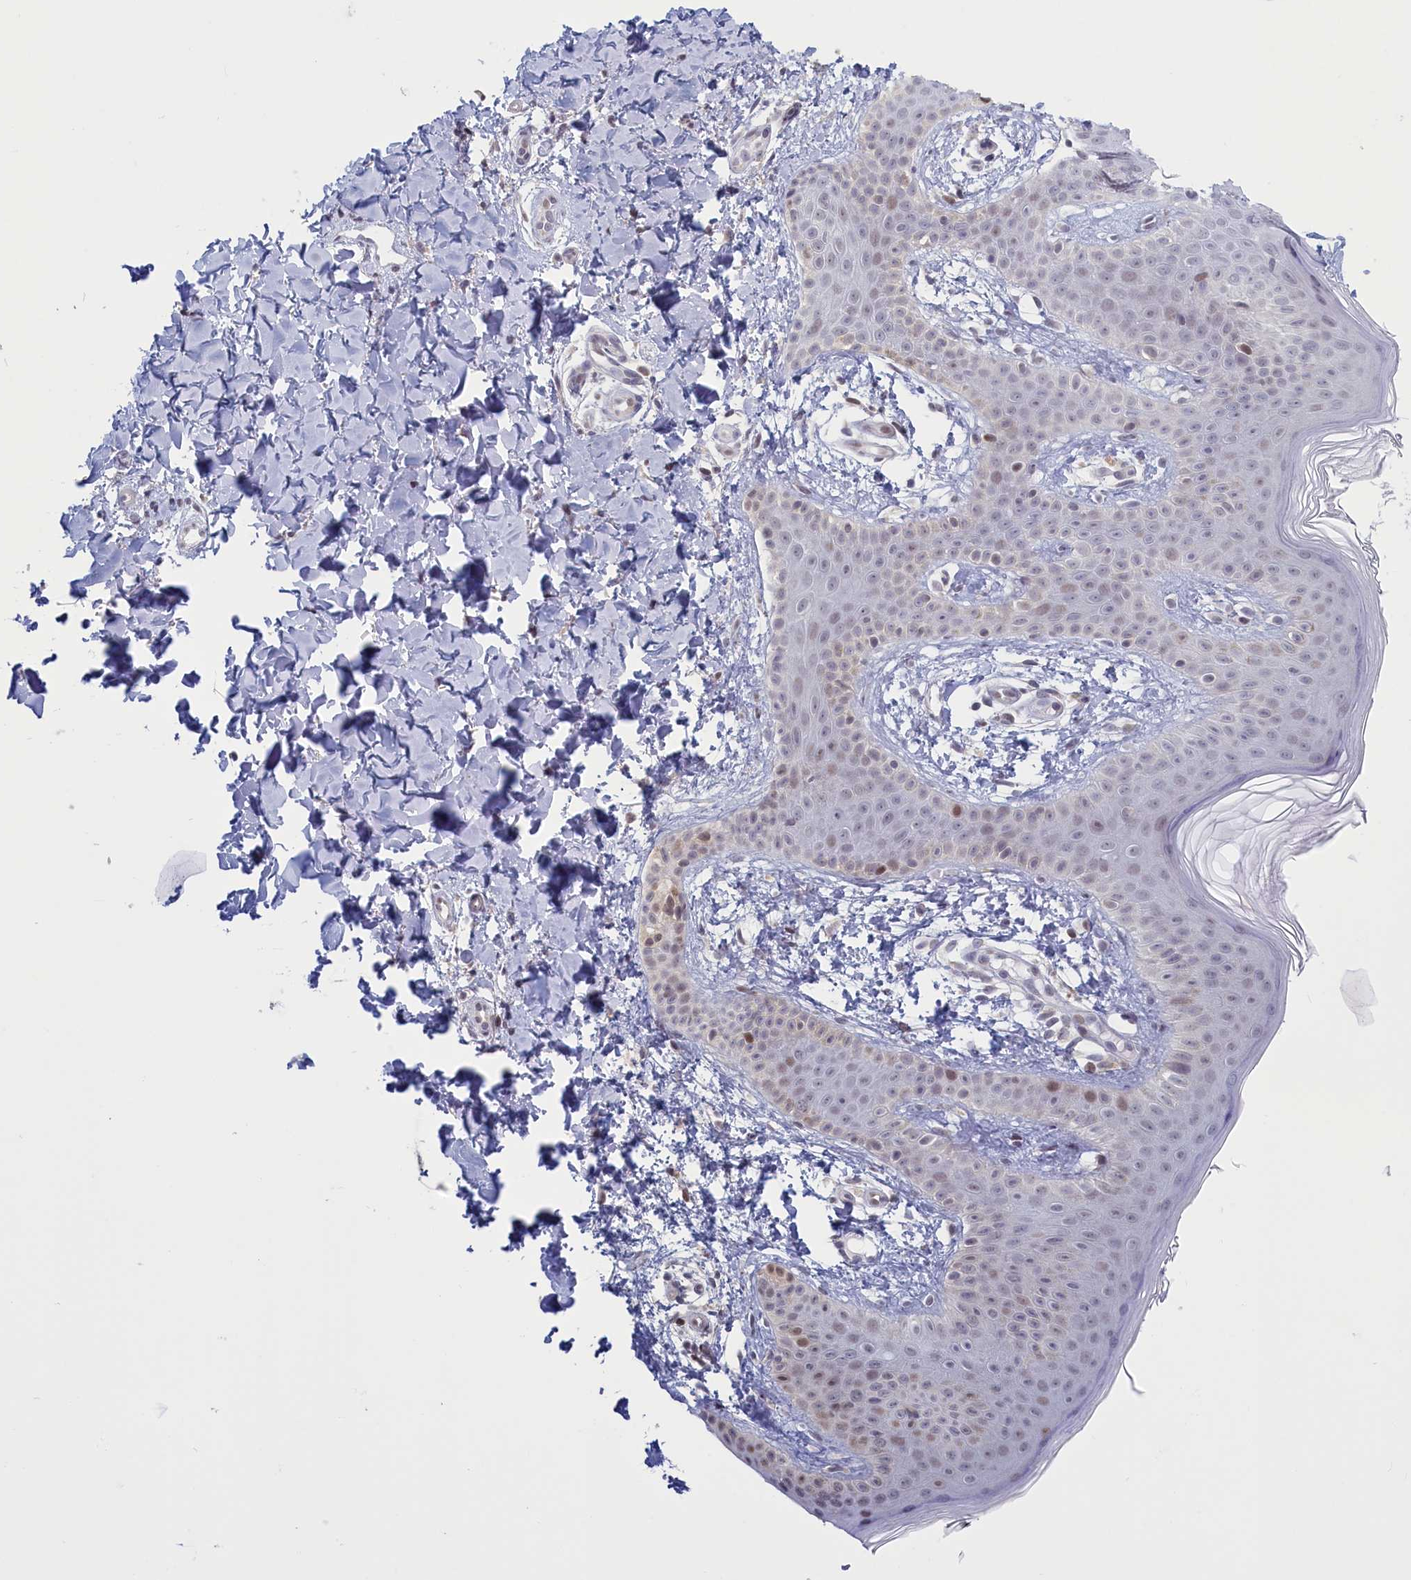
{"staining": {"intensity": "negative", "quantity": "none", "location": "none"}, "tissue": "skin", "cell_type": "Fibroblasts", "image_type": "normal", "snomed": [{"axis": "morphology", "description": "Normal tissue, NOS"}, {"axis": "topography", "description": "Skin"}], "caption": "Micrograph shows no protein expression in fibroblasts of normal skin.", "gene": "ATF7IP2", "patient": {"sex": "male", "age": 36}}